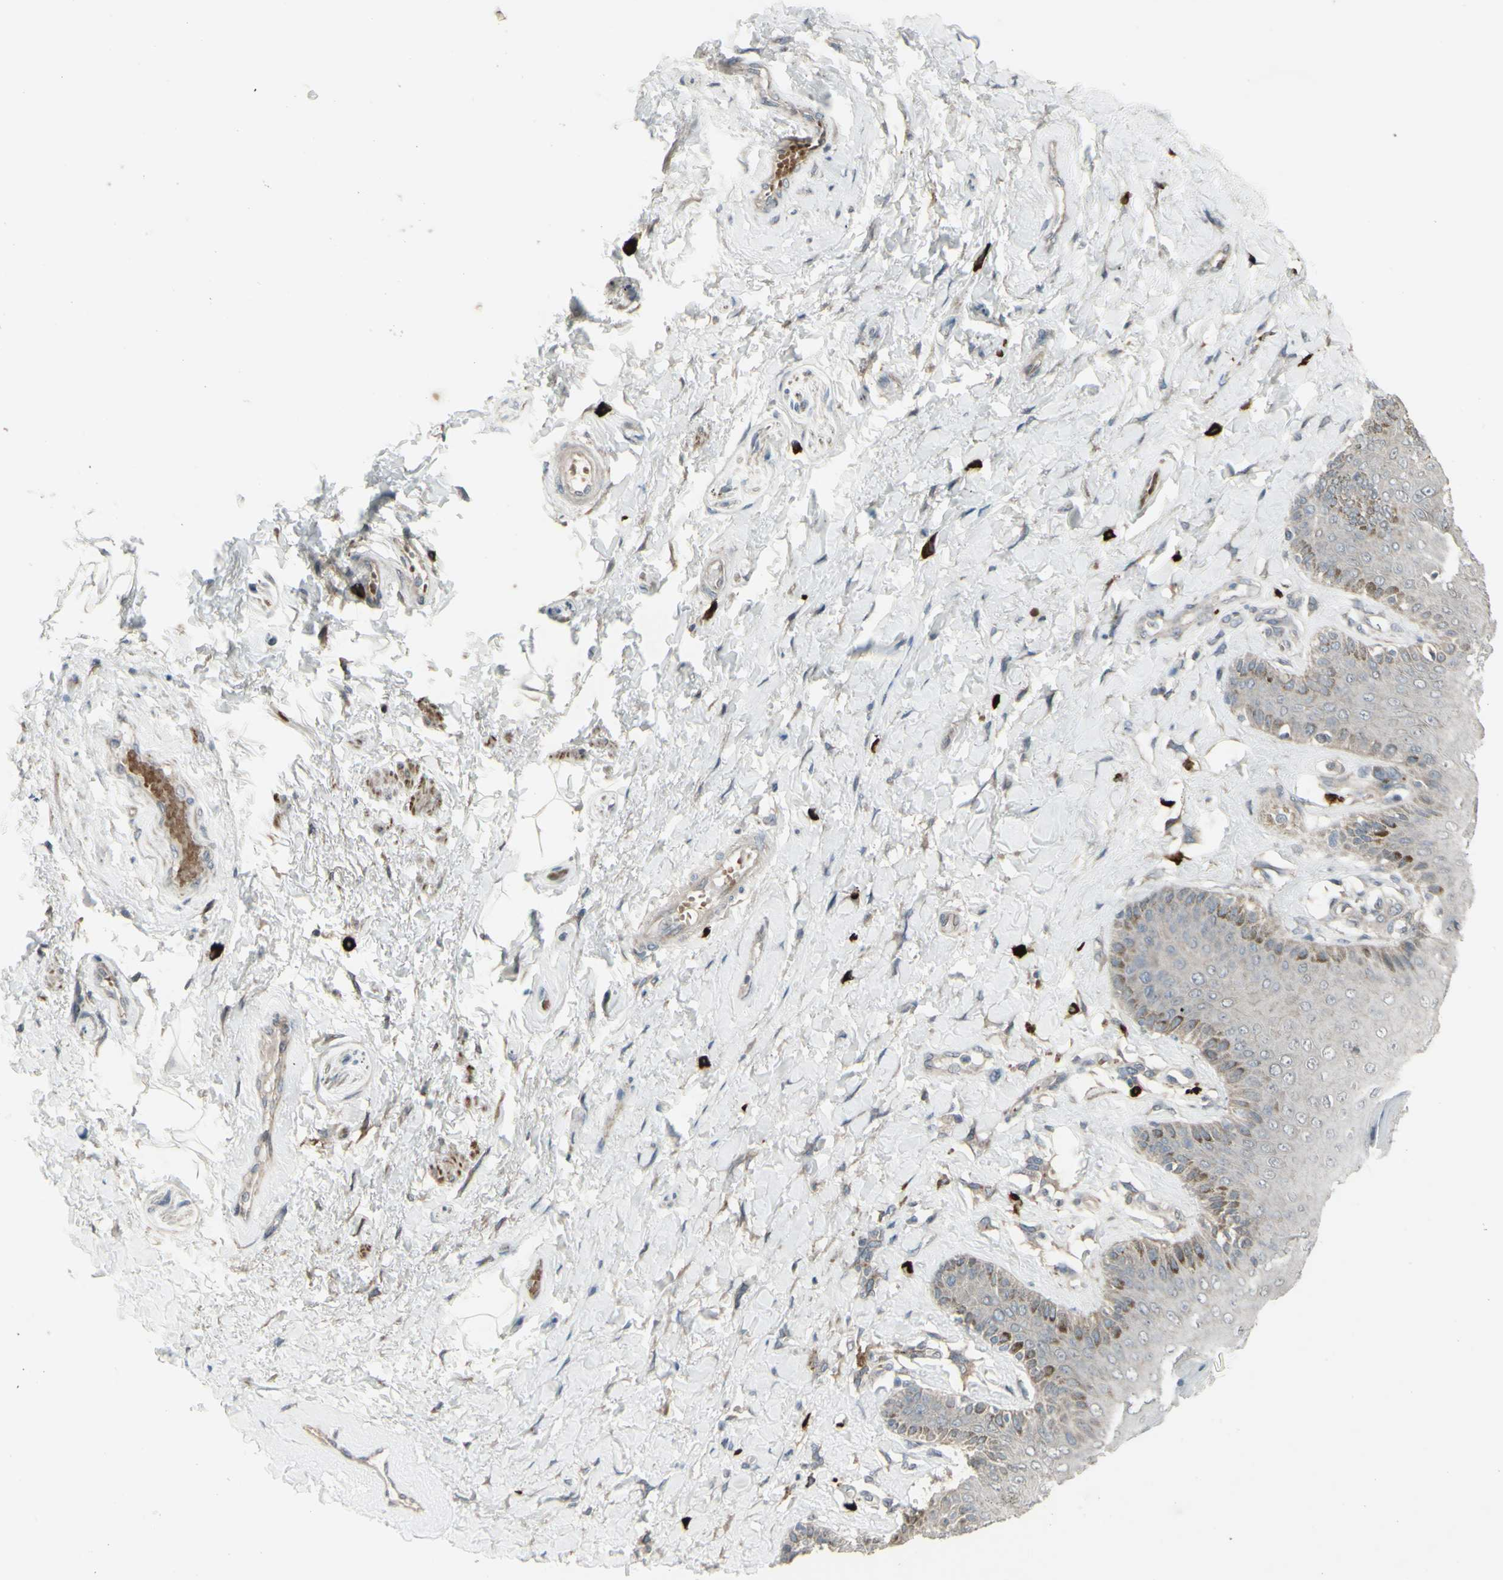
{"staining": {"intensity": "weak", "quantity": ">75%", "location": "cytoplasmic/membranous"}, "tissue": "skin", "cell_type": "Epidermal cells", "image_type": "normal", "snomed": [{"axis": "morphology", "description": "Normal tissue, NOS"}, {"axis": "topography", "description": "Anal"}], "caption": "The histopathology image demonstrates immunohistochemical staining of normal skin. There is weak cytoplasmic/membranous expression is seen in approximately >75% of epidermal cells. The staining is performed using DAB (3,3'-diaminobenzidine) brown chromogen to label protein expression. The nuclei are counter-stained blue using hematoxylin.", "gene": "GRAMD1B", "patient": {"sex": "male", "age": 69}}